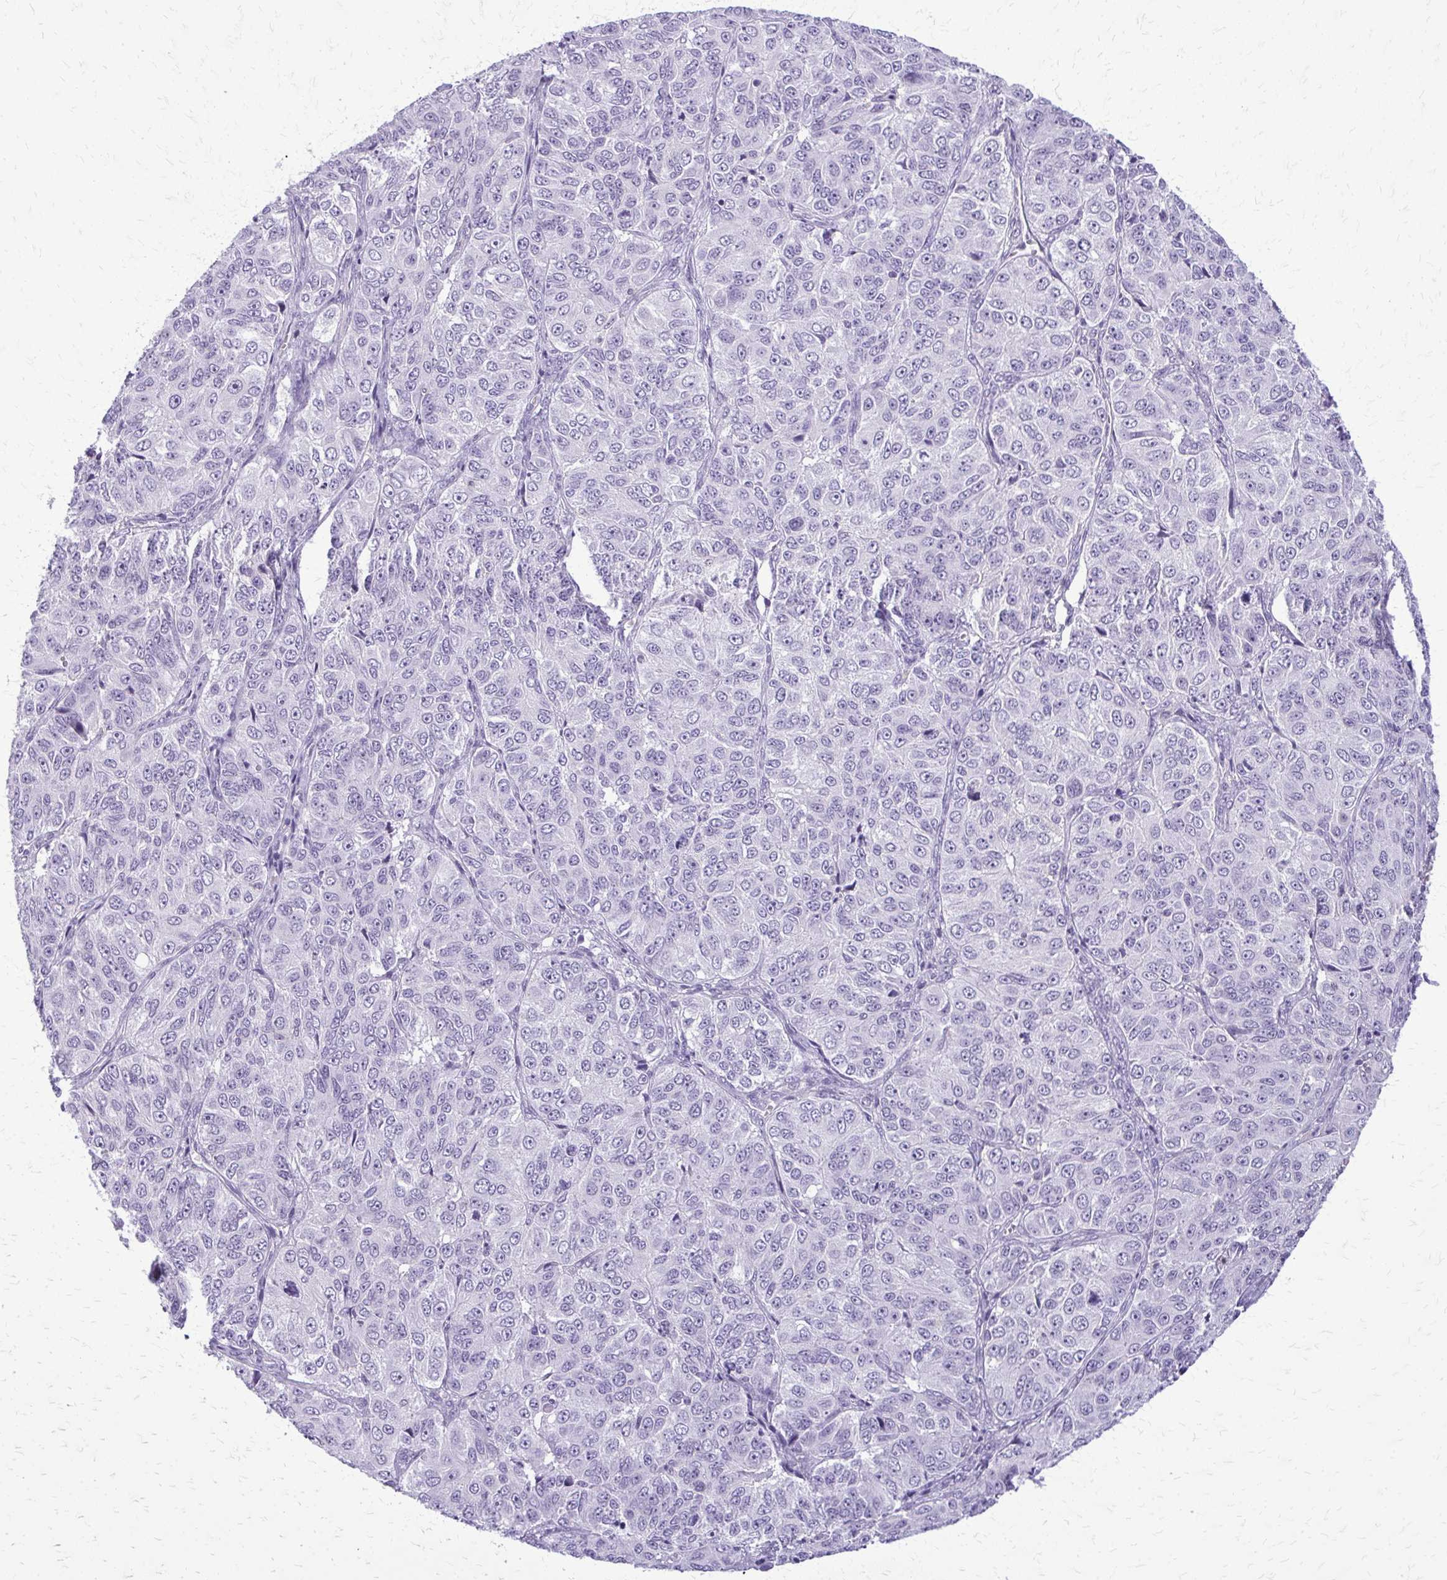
{"staining": {"intensity": "negative", "quantity": "none", "location": "none"}, "tissue": "ovarian cancer", "cell_type": "Tumor cells", "image_type": "cancer", "snomed": [{"axis": "morphology", "description": "Carcinoma, endometroid"}, {"axis": "topography", "description": "Ovary"}], "caption": "Immunohistochemistry (IHC) image of neoplastic tissue: human endometroid carcinoma (ovarian) stained with DAB exhibits no significant protein positivity in tumor cells.", "gene": "GLRX", "patient": {"sex": "female", "age": 51}}